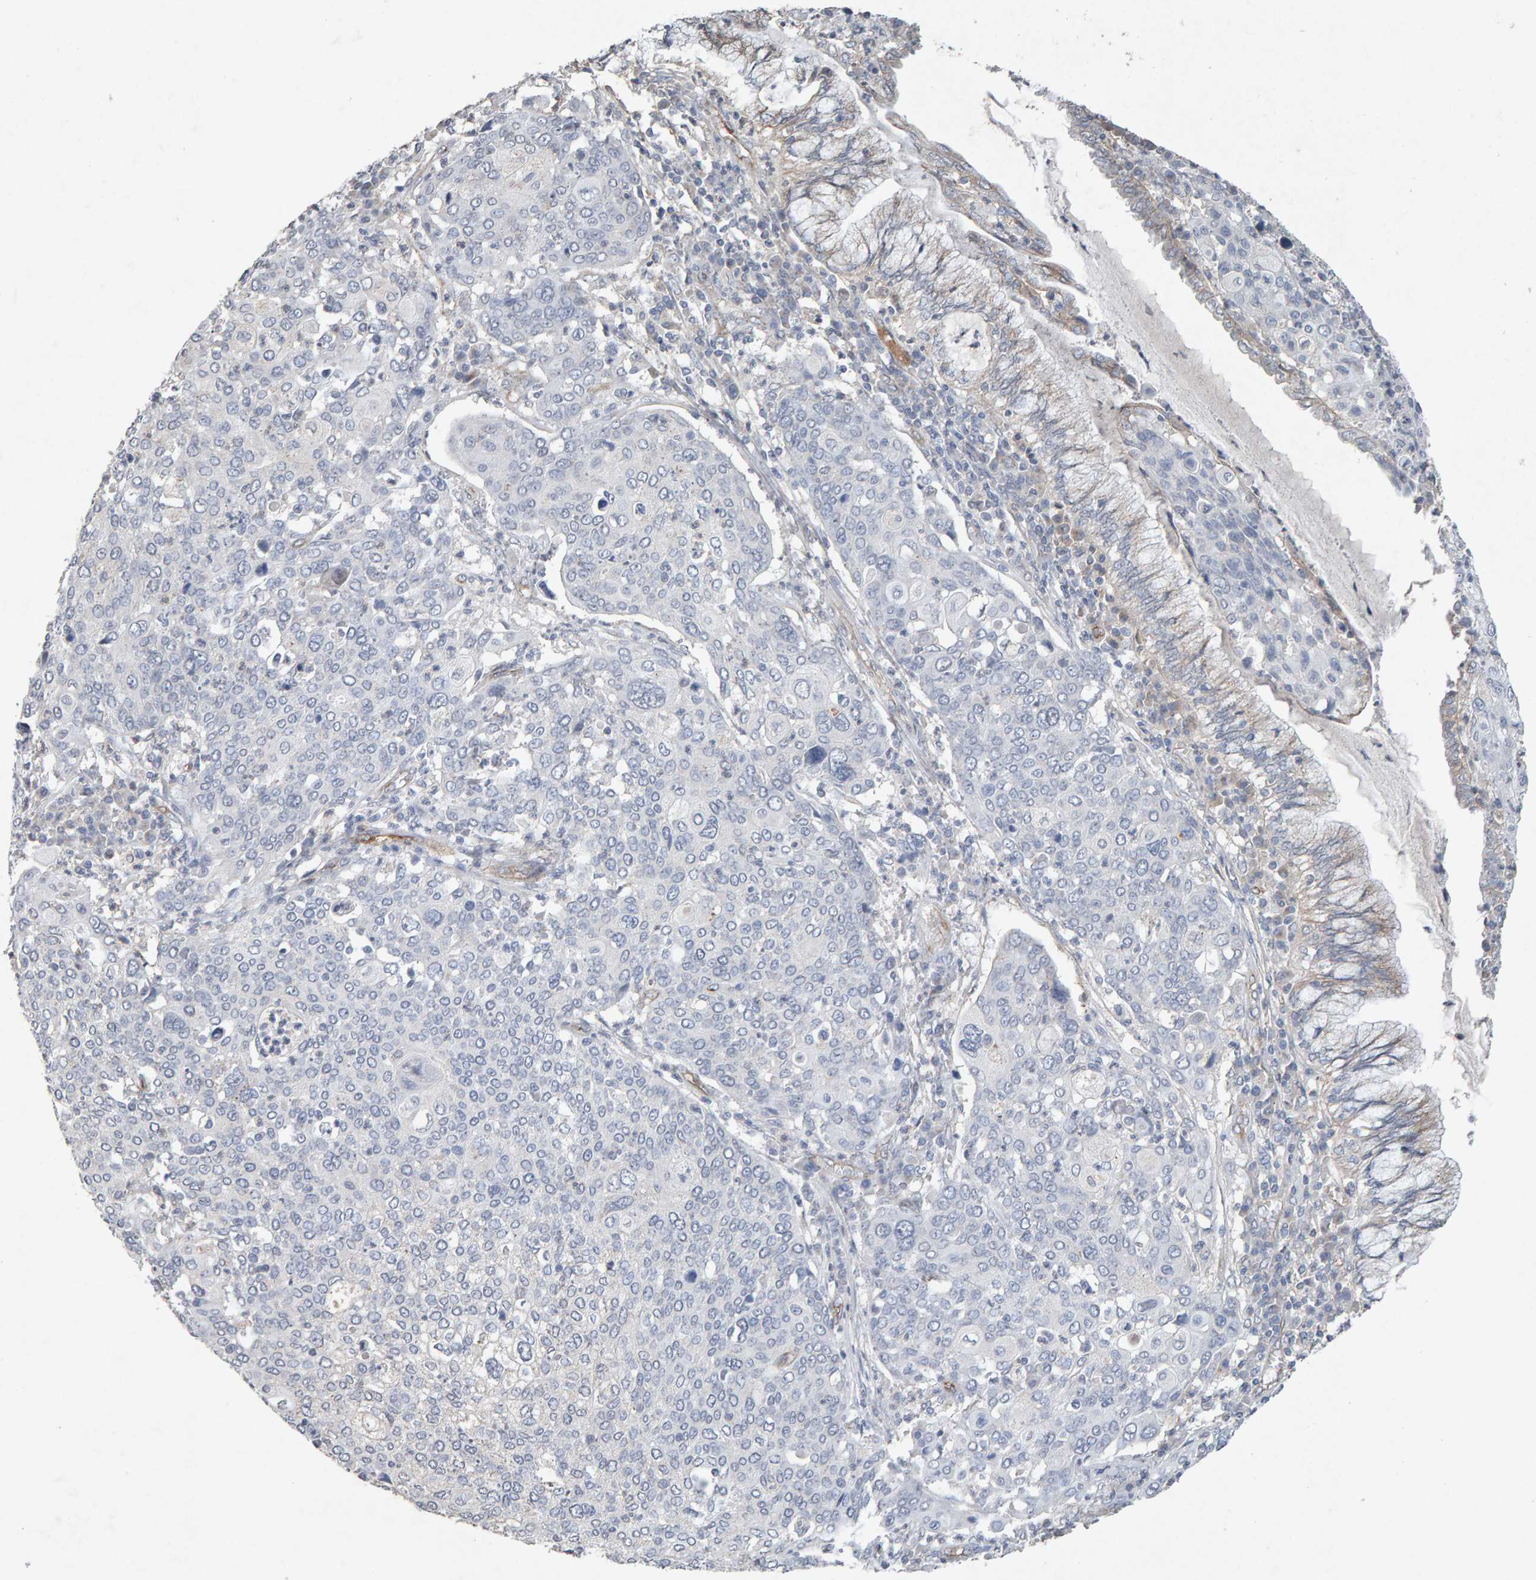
{"staining": {"intensity": "negative", "quantity": "none", "location": "none"}, "tissue": "cervical cancer", "cell_type": "Tumor cells", "image_type": "cancer", "snomed": [{"axis": "morphology", "description": "Squamous cell carcinoma, NOS"}, {"axis": "topography", "description": "Cervix"}], "caption": "Tumor cells are negative for brown protein staining in squamous cell carcinoma (cervical). The staining was performed using DAB (3,3'-diaminobenzidine) to visualize the protein expression in brown, while the nuclei were stained in blue with hematoxylin (Magnification: 20x).", "gene": "PTPRM", "patient": {"sex": "female", "age": 40}}